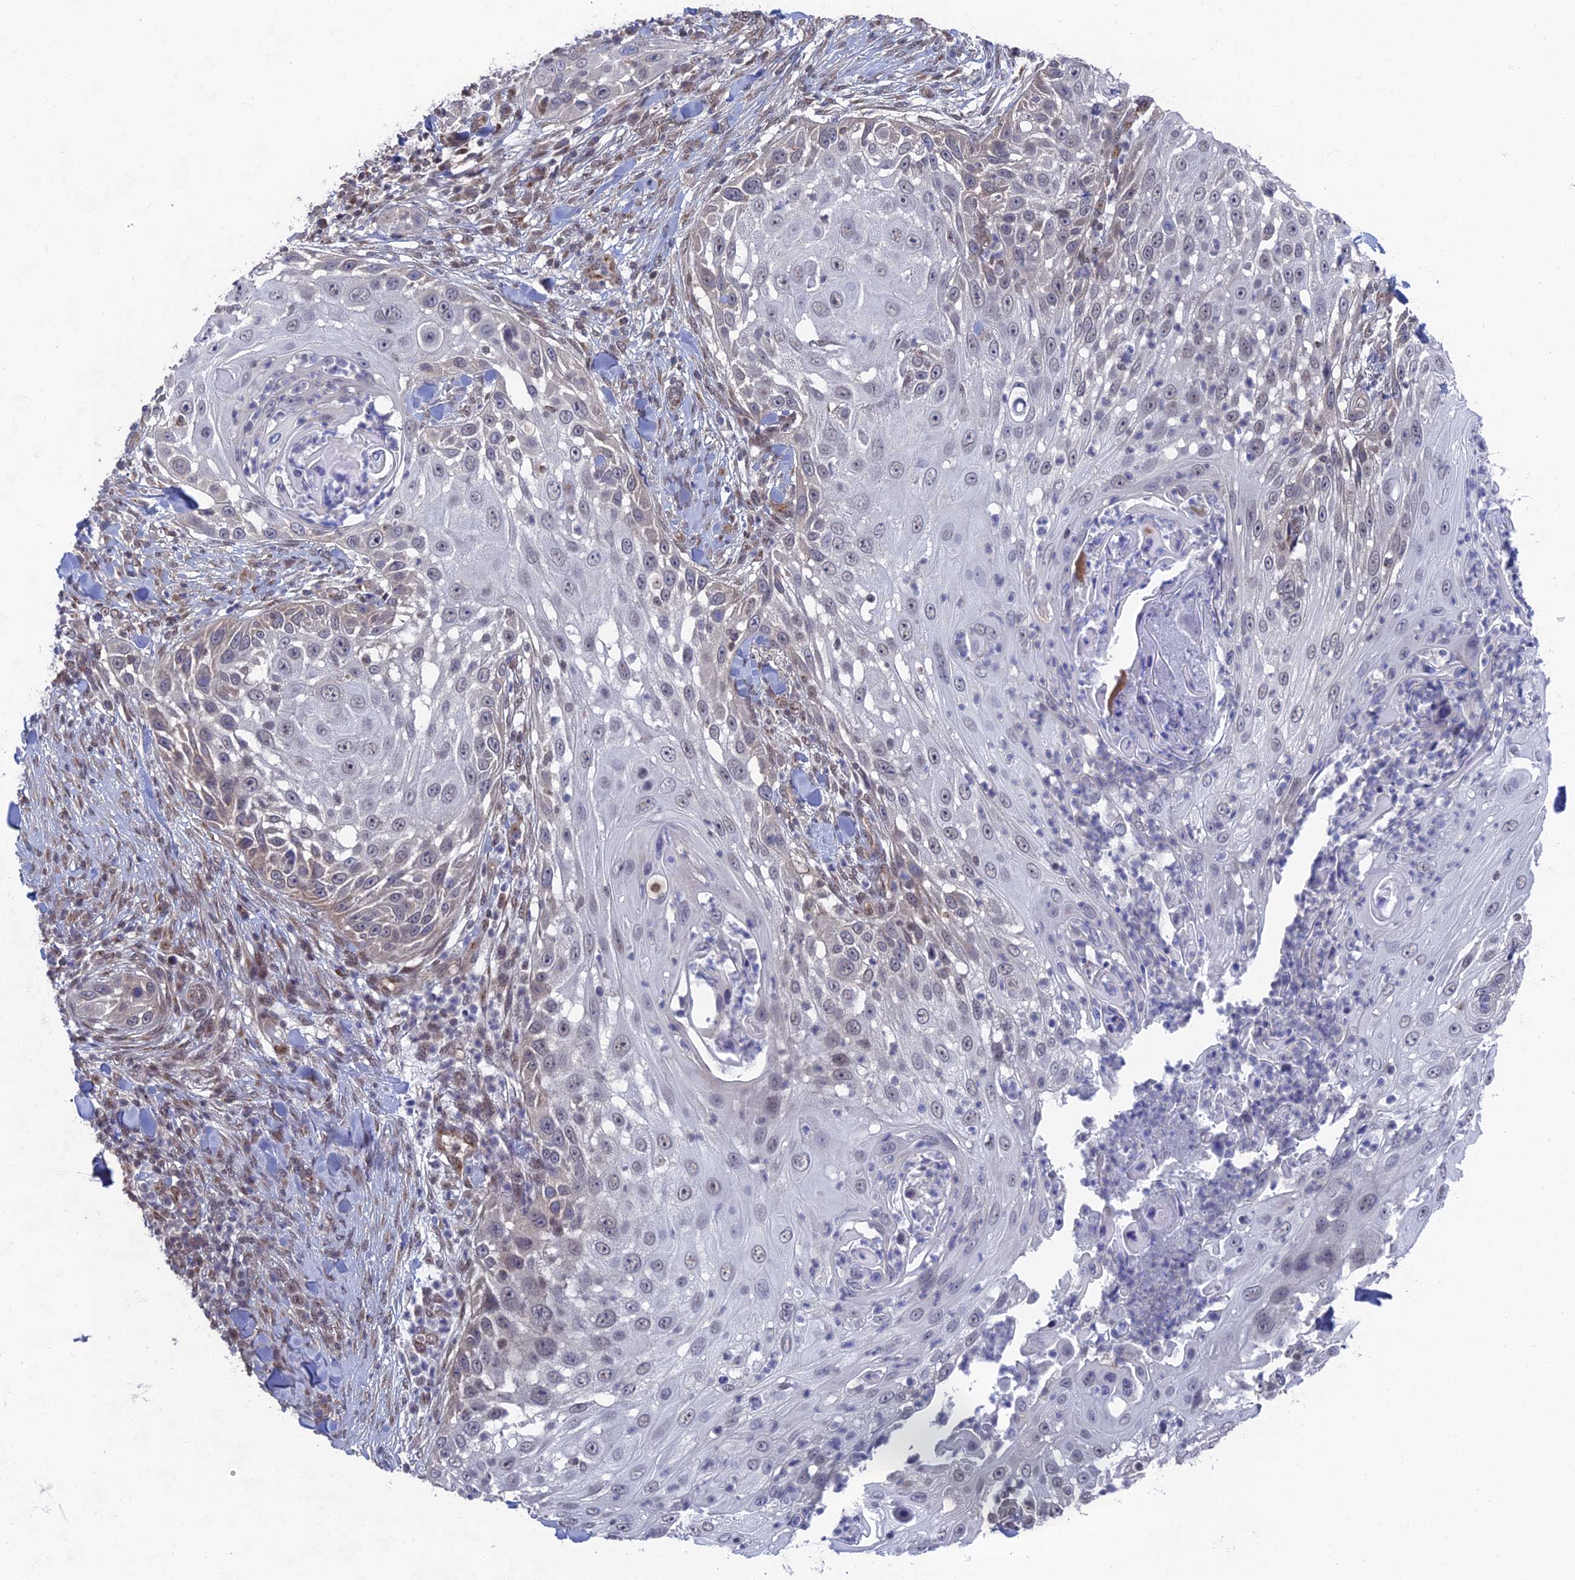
{"staining": {"intensity": "weak", "quantity": "<25%", "location": "cytoplasmic/membranous"}, "tissue": "skin cancer", "cell_type": "Tumor cells", "image_type": "cancer", "snomed": [{"axis": "morphology", "description": "Squamous cell carcinoma, NOS"}, {"axis": "topography", "description": "Skin"}], "caption": "Immunohistochemistry (IHC) of squamous cell carcinoma (skin) reveals no expression in tumor cells.", "gene": "FHIP2A", "patient": {"sex": "female", "age": 44}}